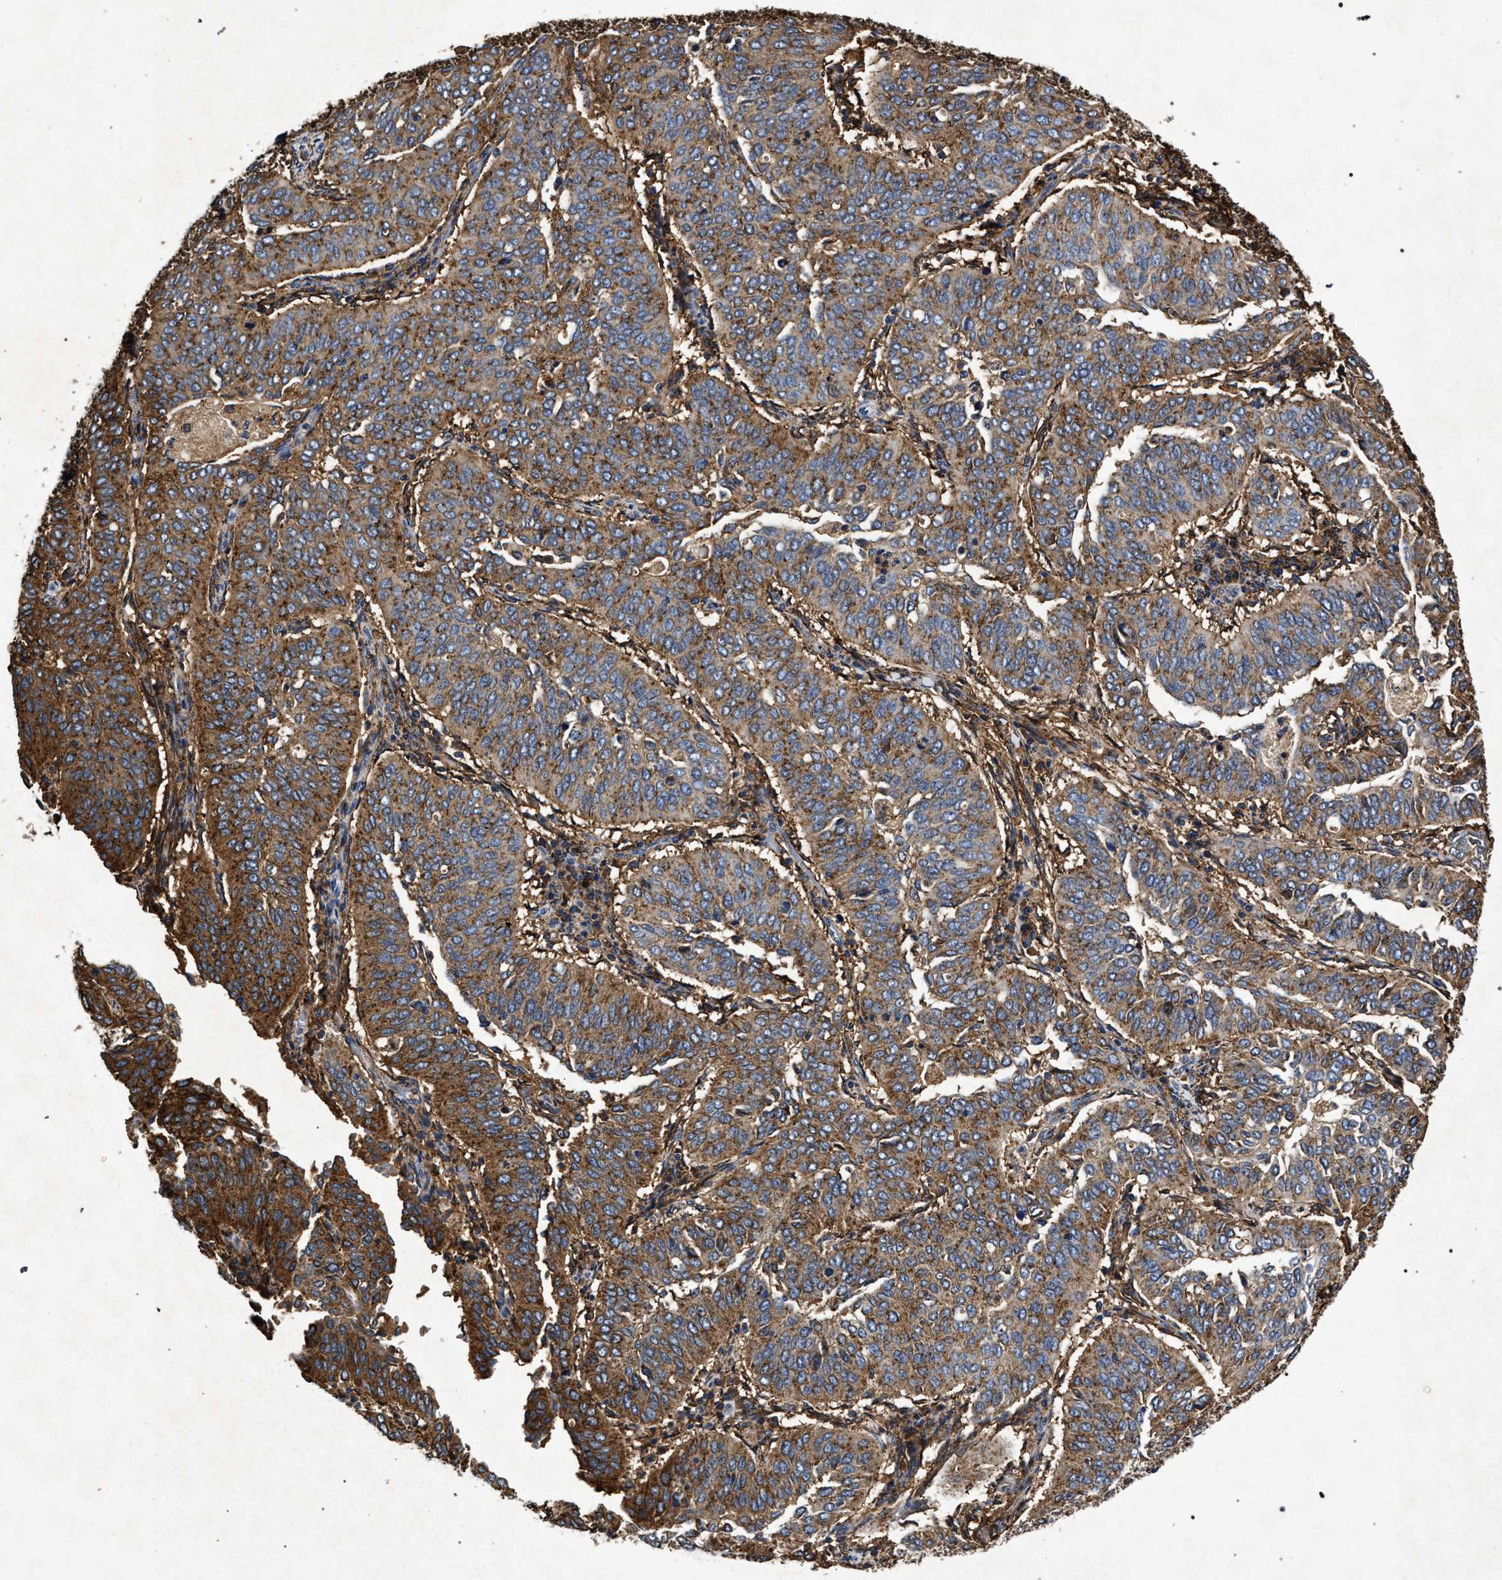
{"staining": {"intensity": "moderate", "quantity": ">75%", "location": "cytoplasmic/membranous"}, "tissue": "cervical cancer", "cell_type": "Tumor cells", "image_type": "cancer", "snomed": [{"axis": "morphology", "description": "Normal tissue, NOS"}, {"axis": "morphology", "description": "Squamous cell carcinoma, NOS"}, {"axis": "topography", "description": "Cervix"}], "caption": "This image exhibits immunohistochemistry (IHC) staining of human squamous cell carcinoma (cervical), with medium moderate cytoplasmic/membranous positivity in approximately >75% of tumor cells.", "gene": "MARCKS", "patient": {"sex": "female", "age": 39}}